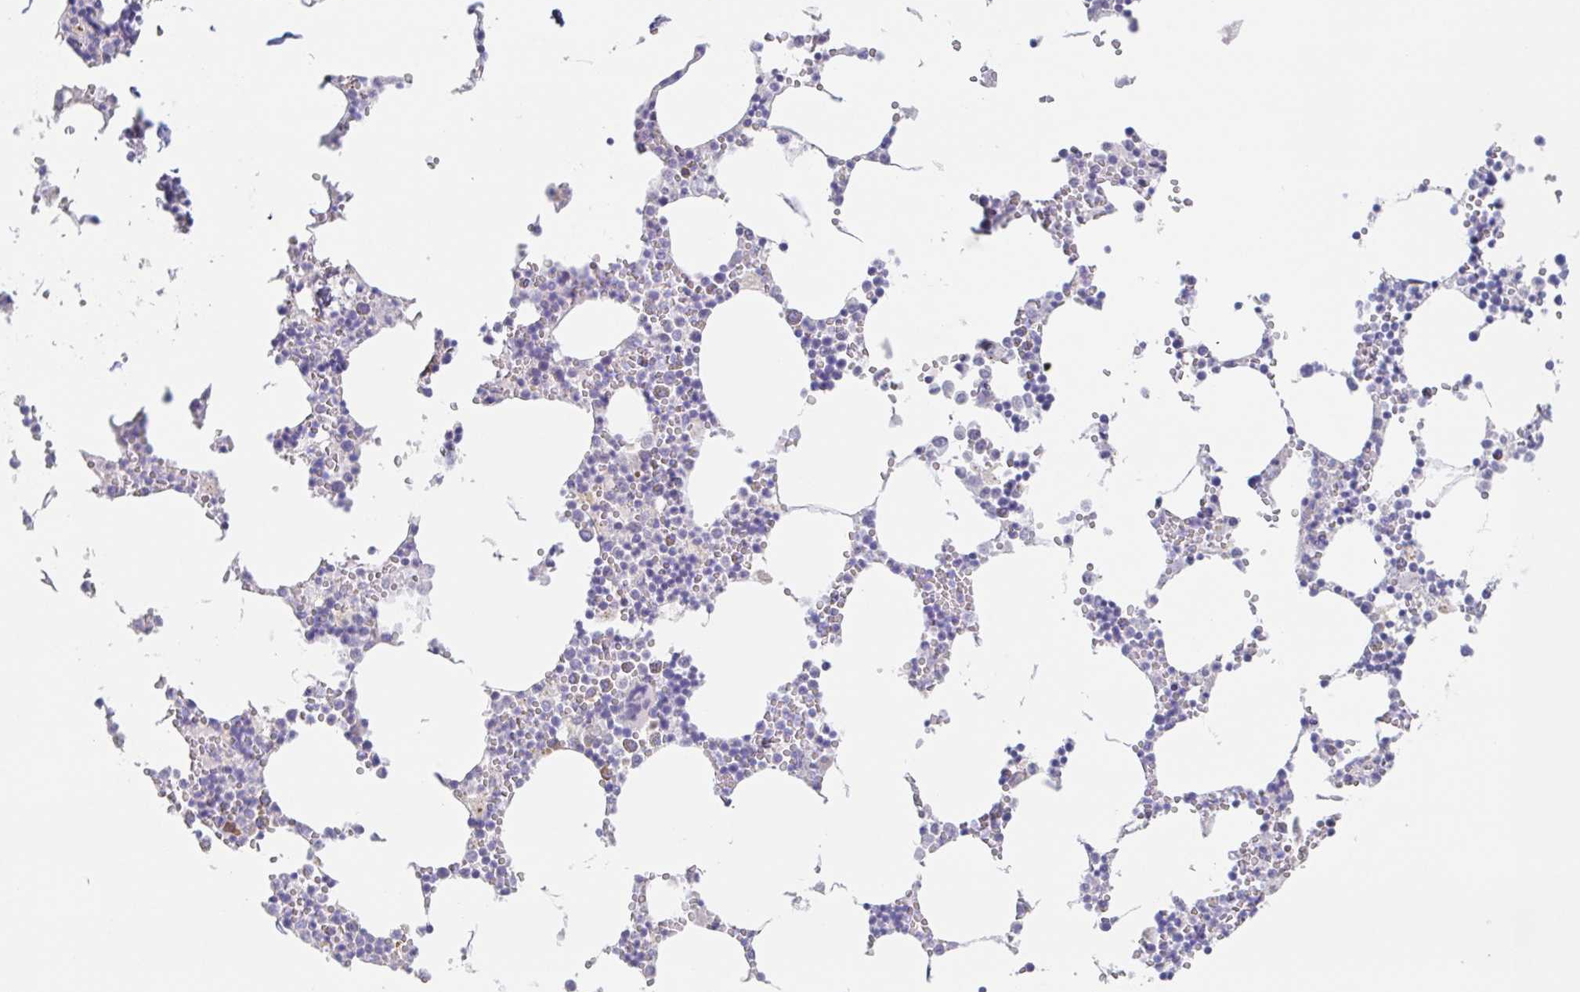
{"staining": {"intensity": "negative", "quantity": "none", "location": "none"}, "tissue": "bone marrow", "cell_type": "Hematopoietic cells", "image_type": "normal", "snomed": [{"axis": "morphology", "description": "Normal tissue, NOS"}, {"axis": "topography", "description": "Bone marrow"}], "caption": "Immunohistochemistry micrograph of normal bone marrow stained for a protein (brown), which demonstrates no positivity in hematopoietic cells.", "gene": "POU2F3", "patient": {"sex": "male", "age": 54}}